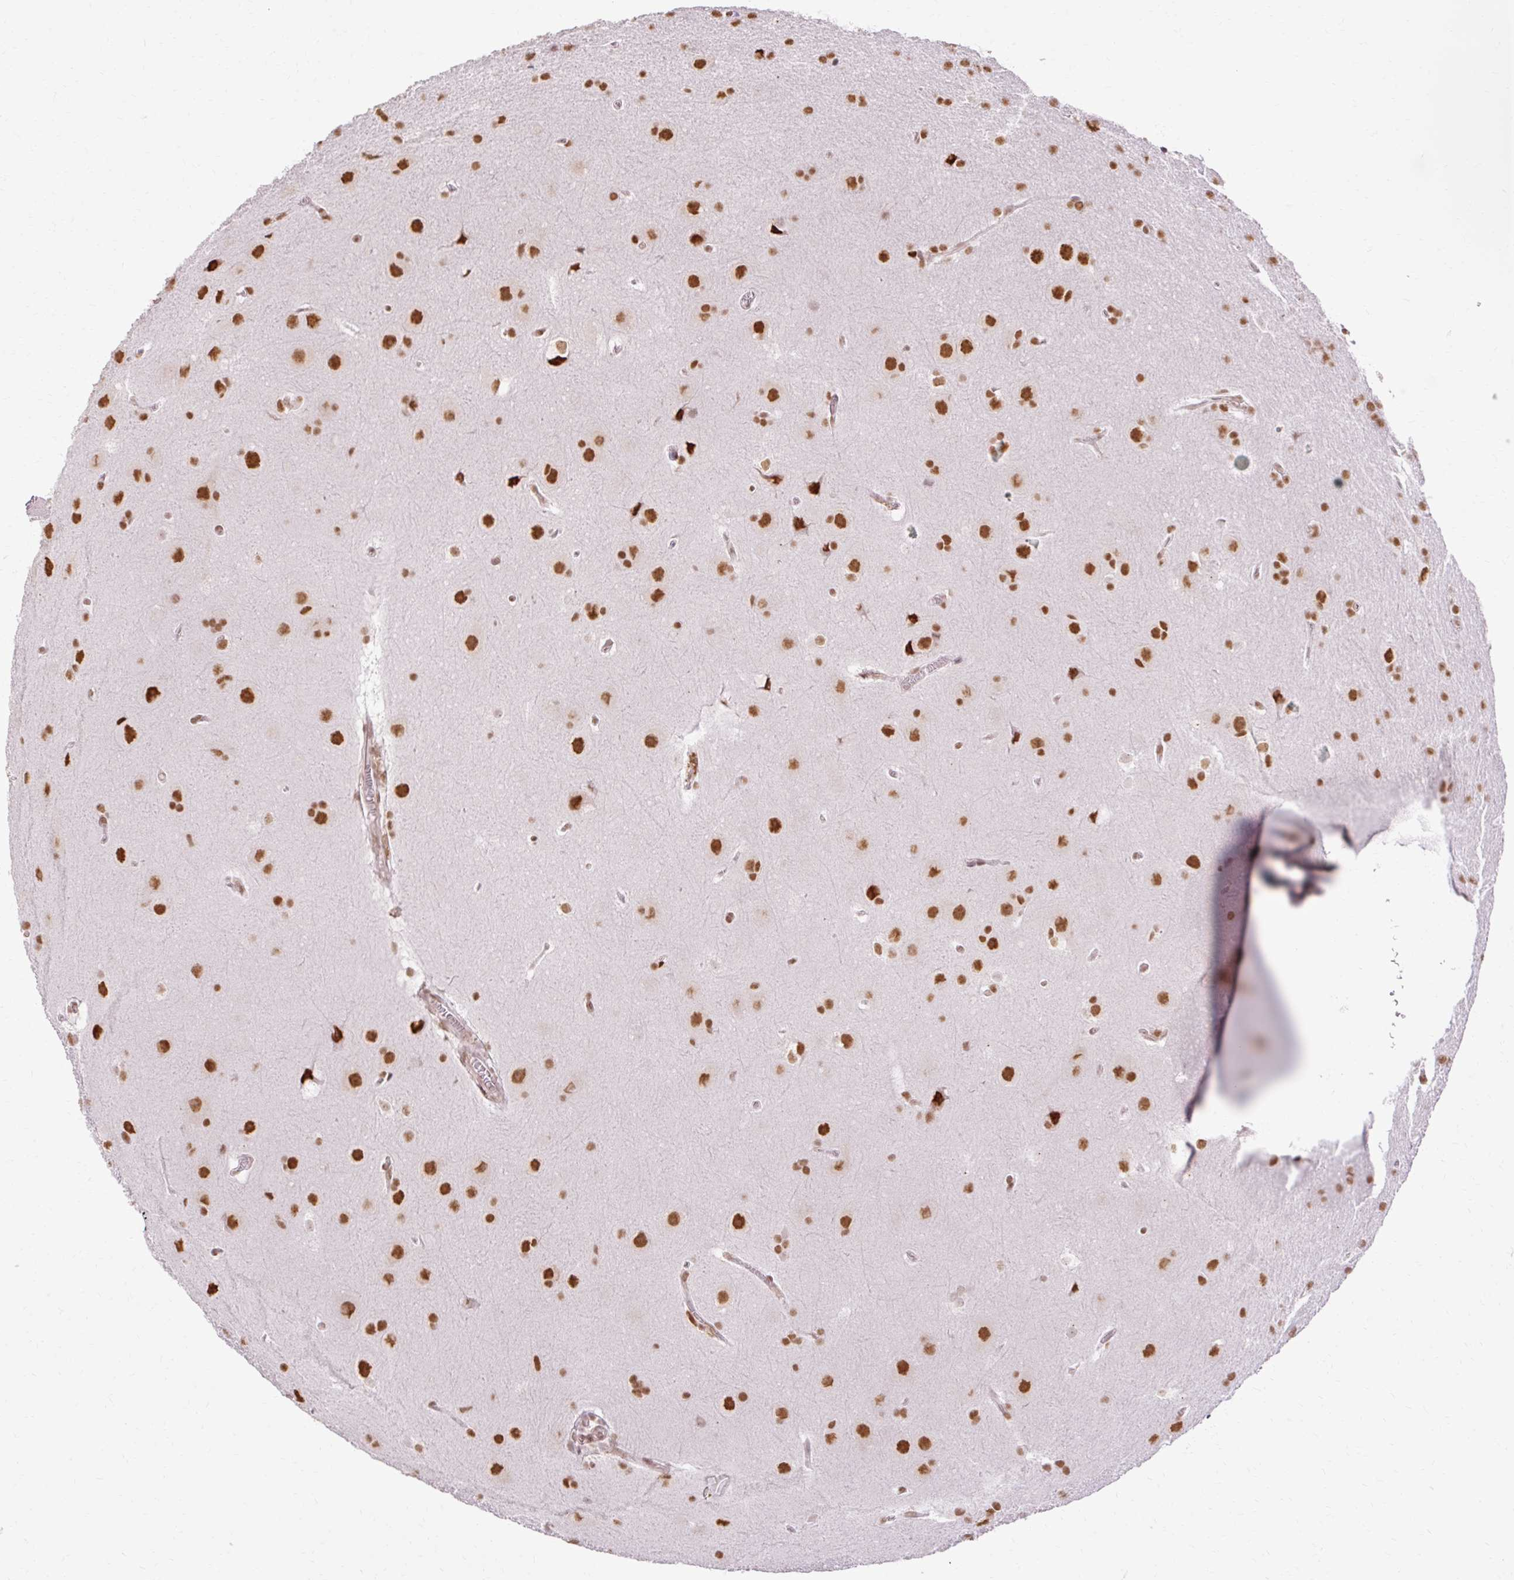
{"staining": {"intensity": "moderate", "quantity": ">75%", "location": "nuclear"}, "tissue": "glioma", "cell_type": "Tumor cells", "image_type": "cancer", "snomed": [{"axis": "morphology", "description": "Glioma, malignant, Low grade"}, {"axis": "topography", "description": "Brain"}], "caption": "Immunohistochemistry image of human glioma stained for a protein (brown), which exhibits medium levels of moderate nuclear positivity in approximately >75% of tumor cells.", "gene": "NPIPB12", "patient": {"sex": "female", "age": 32}}